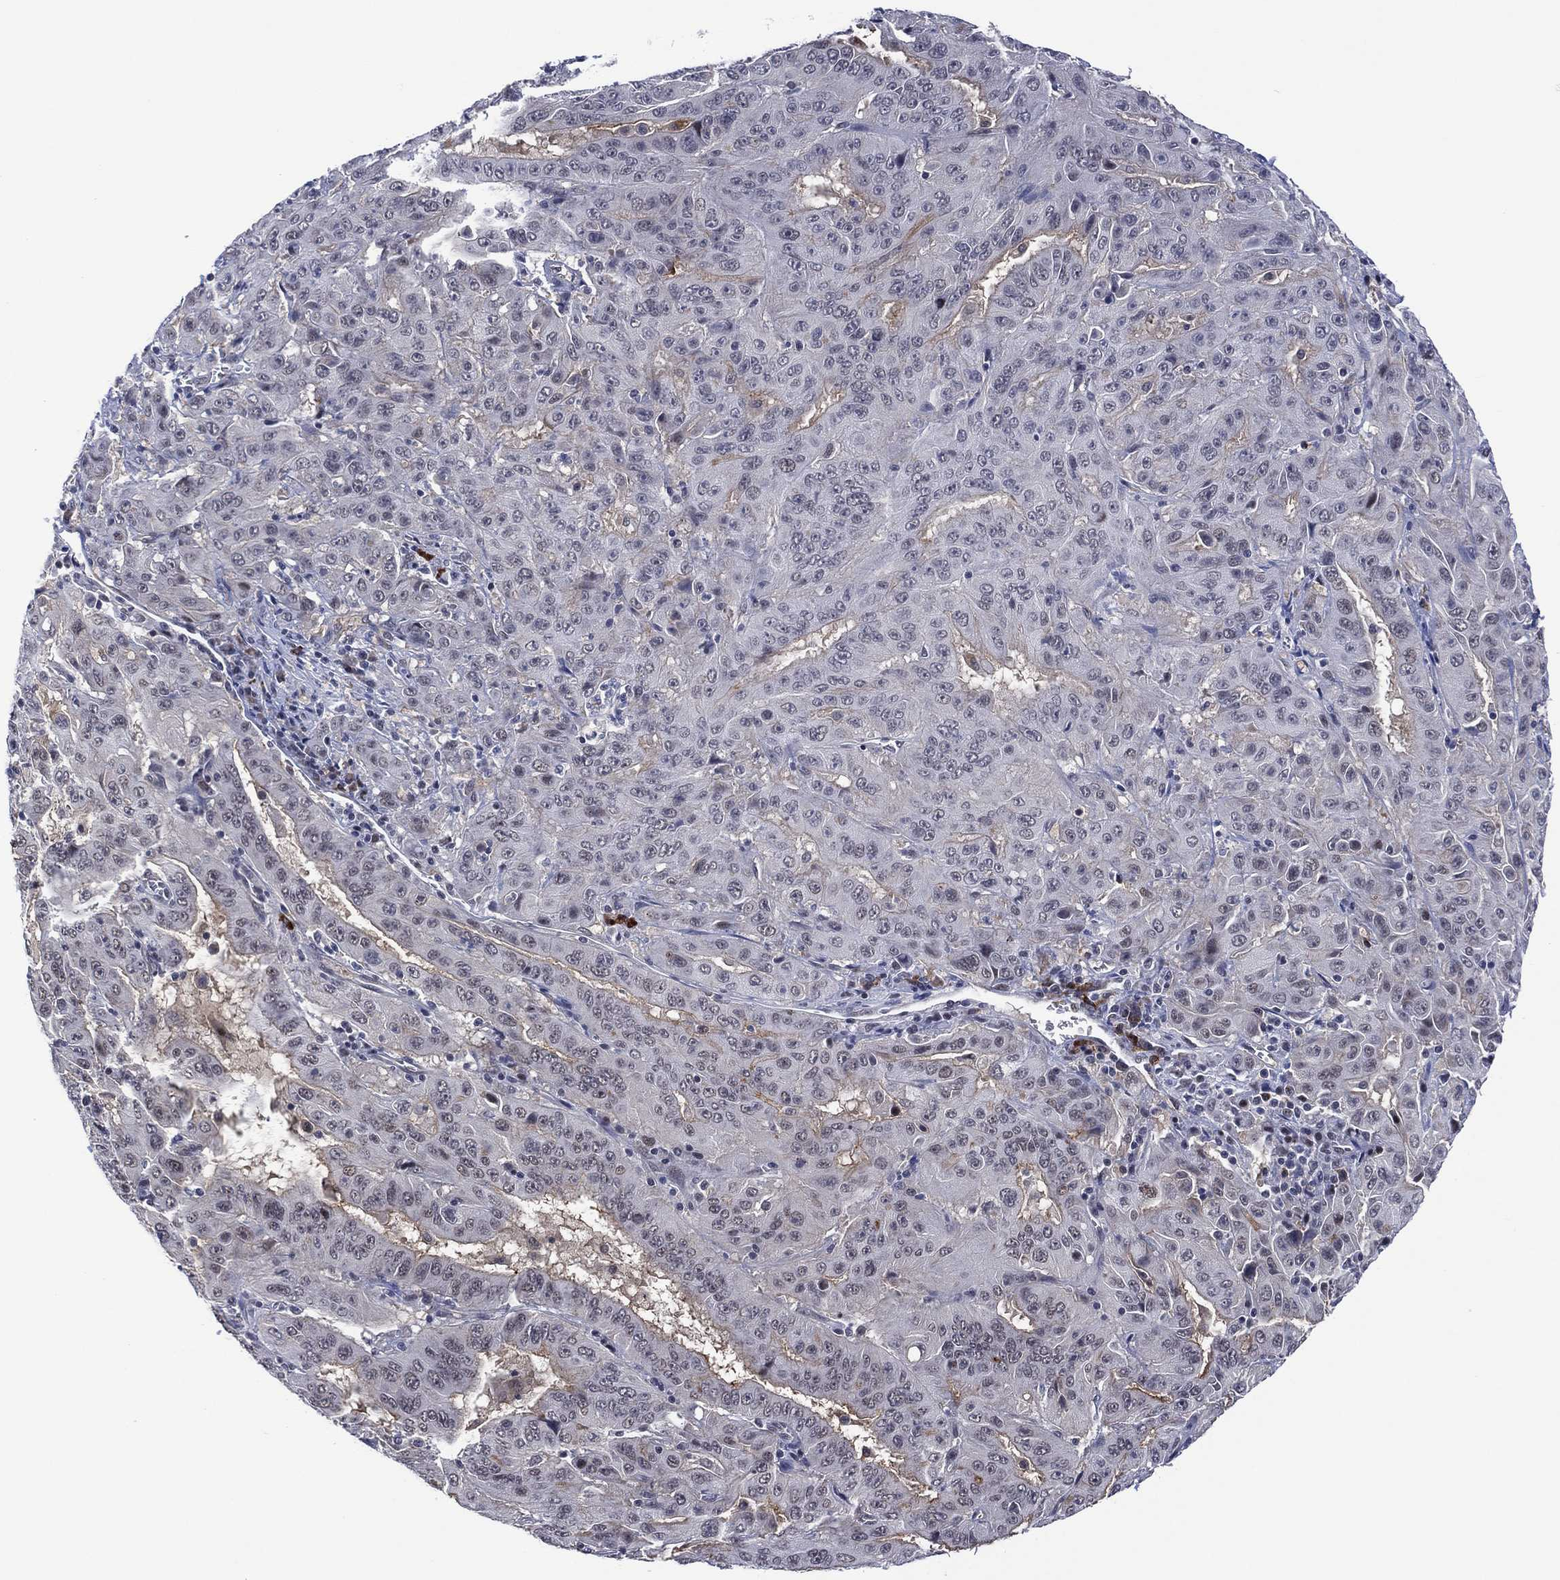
{"staining": {"intensity": "weak", "quantity": "25%-75%", "location": "cytoplasmic/membranous"}, "tissue": "pancreatic cancer", "cell_type": "Tumor cells", "image_type": "cancer", "snomed": [{"axis": "morphology", "description": "Adenocarcinoma, NOS"}, {"axis": "topography", "description": "Pancreas"}], "caption": "Immunohistochemical staining of human pancreatic cancer (adenocarcinoma) shows low levels of weak cytoplasmic/membranous protein expression in about 25%-75% of tumor cells. Nuclei are stained in blue.", "gene": "DPP4", "patient": {"sex": "male", "age": 63}}